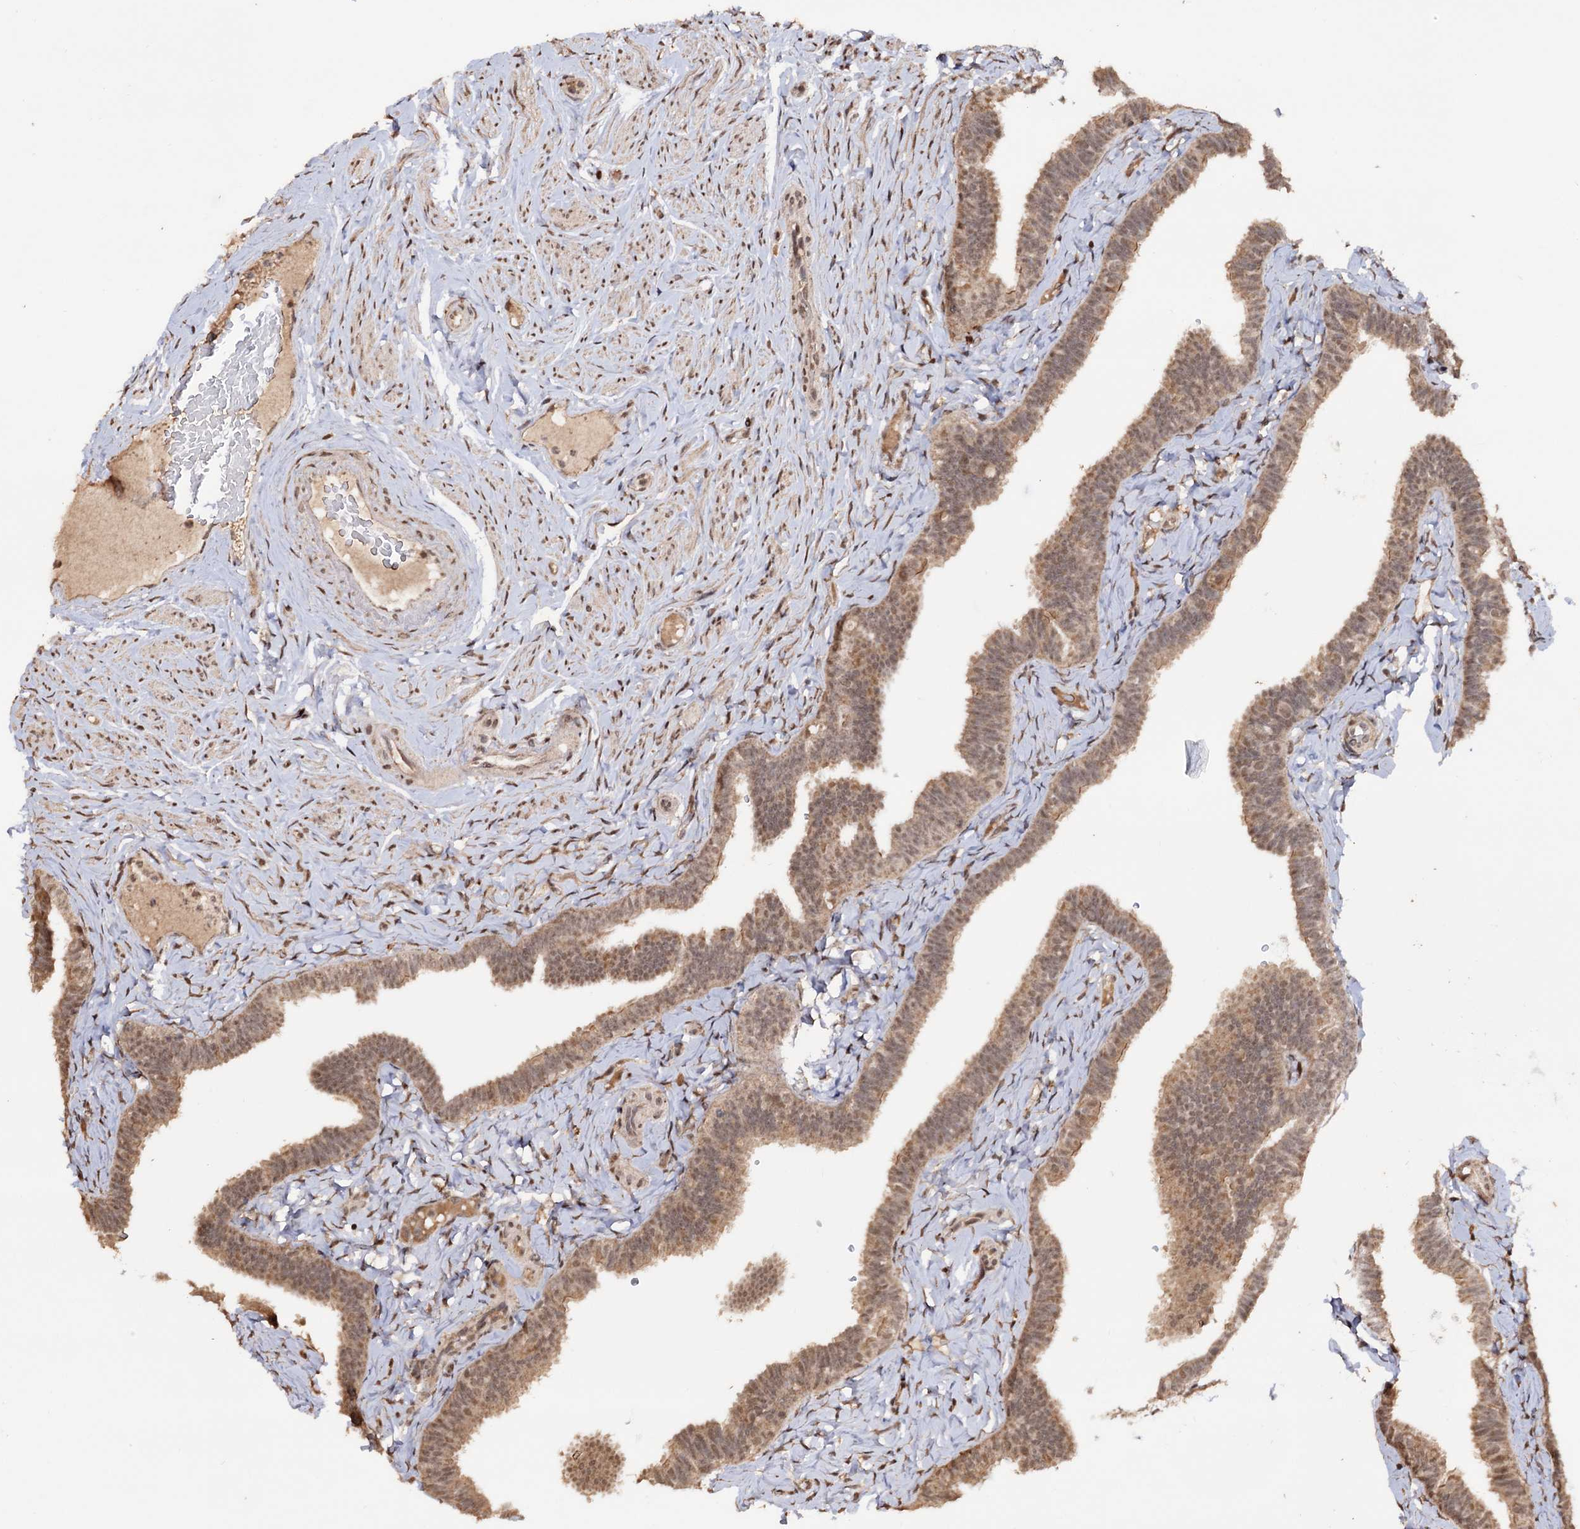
{"staining": {"intensity": "moderate", "quantity": ">75%", "location": "cytoplasmic/membranous,nuclear"}, "tissue": "fallopian tube", "cell_type": "Glandular cells", "image_type": "normal", "snomed": [{"axis": "morphology", "description": "Normal tissue, NOS"}, {"axis": "topography", "description": "Fallopian tube"}], "caption": "Protein expression analysis of benign human fallopian tube reveals moderate cytoplasmic/membranous,nuclear staining in about >75% of glandular cells.", "gene": "KLF5", "patient": {"sex": "female", "age": 65}}